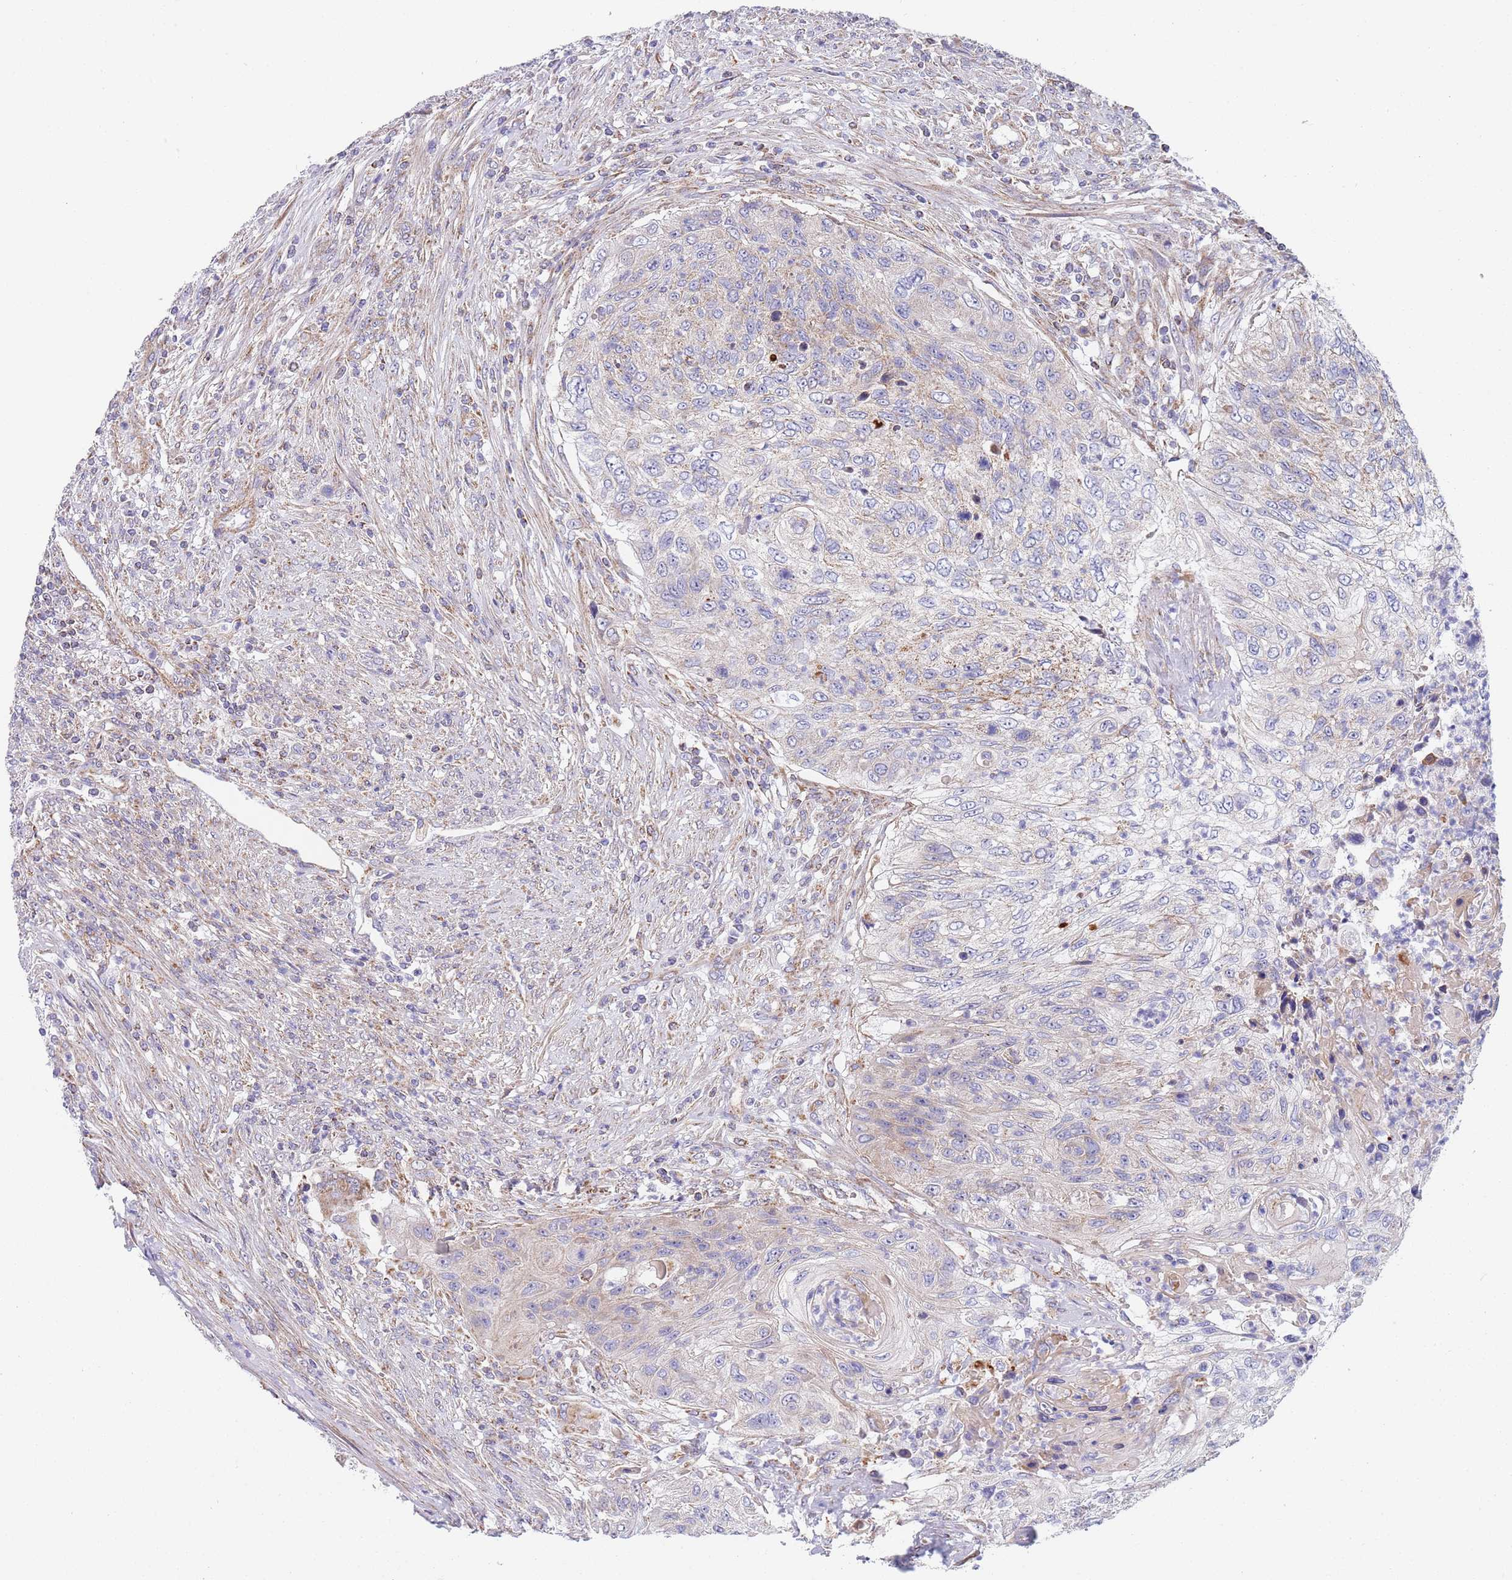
{"staining": {"intensity": "weak", "quantity": "<25%", "location": "cytoplasmic/membranous"}, "tissue": "urothelial cancer", "cell_type": "Tumor cells", "image_type": "cancer", "snomed": [{"axis": "morphology", "description": "Urothelial carcinoma, High grade"}, {"axis": "topography", "description": "Urinary bladder"}], "caption": "A high-resolution histopathology image shows immunohistochemistry (IHC) staining of urothelial cancer, which displays no significant expression in tumor cells.", "gene": "PWWP3A", "patient": {"sex": "female", "age": 60}}